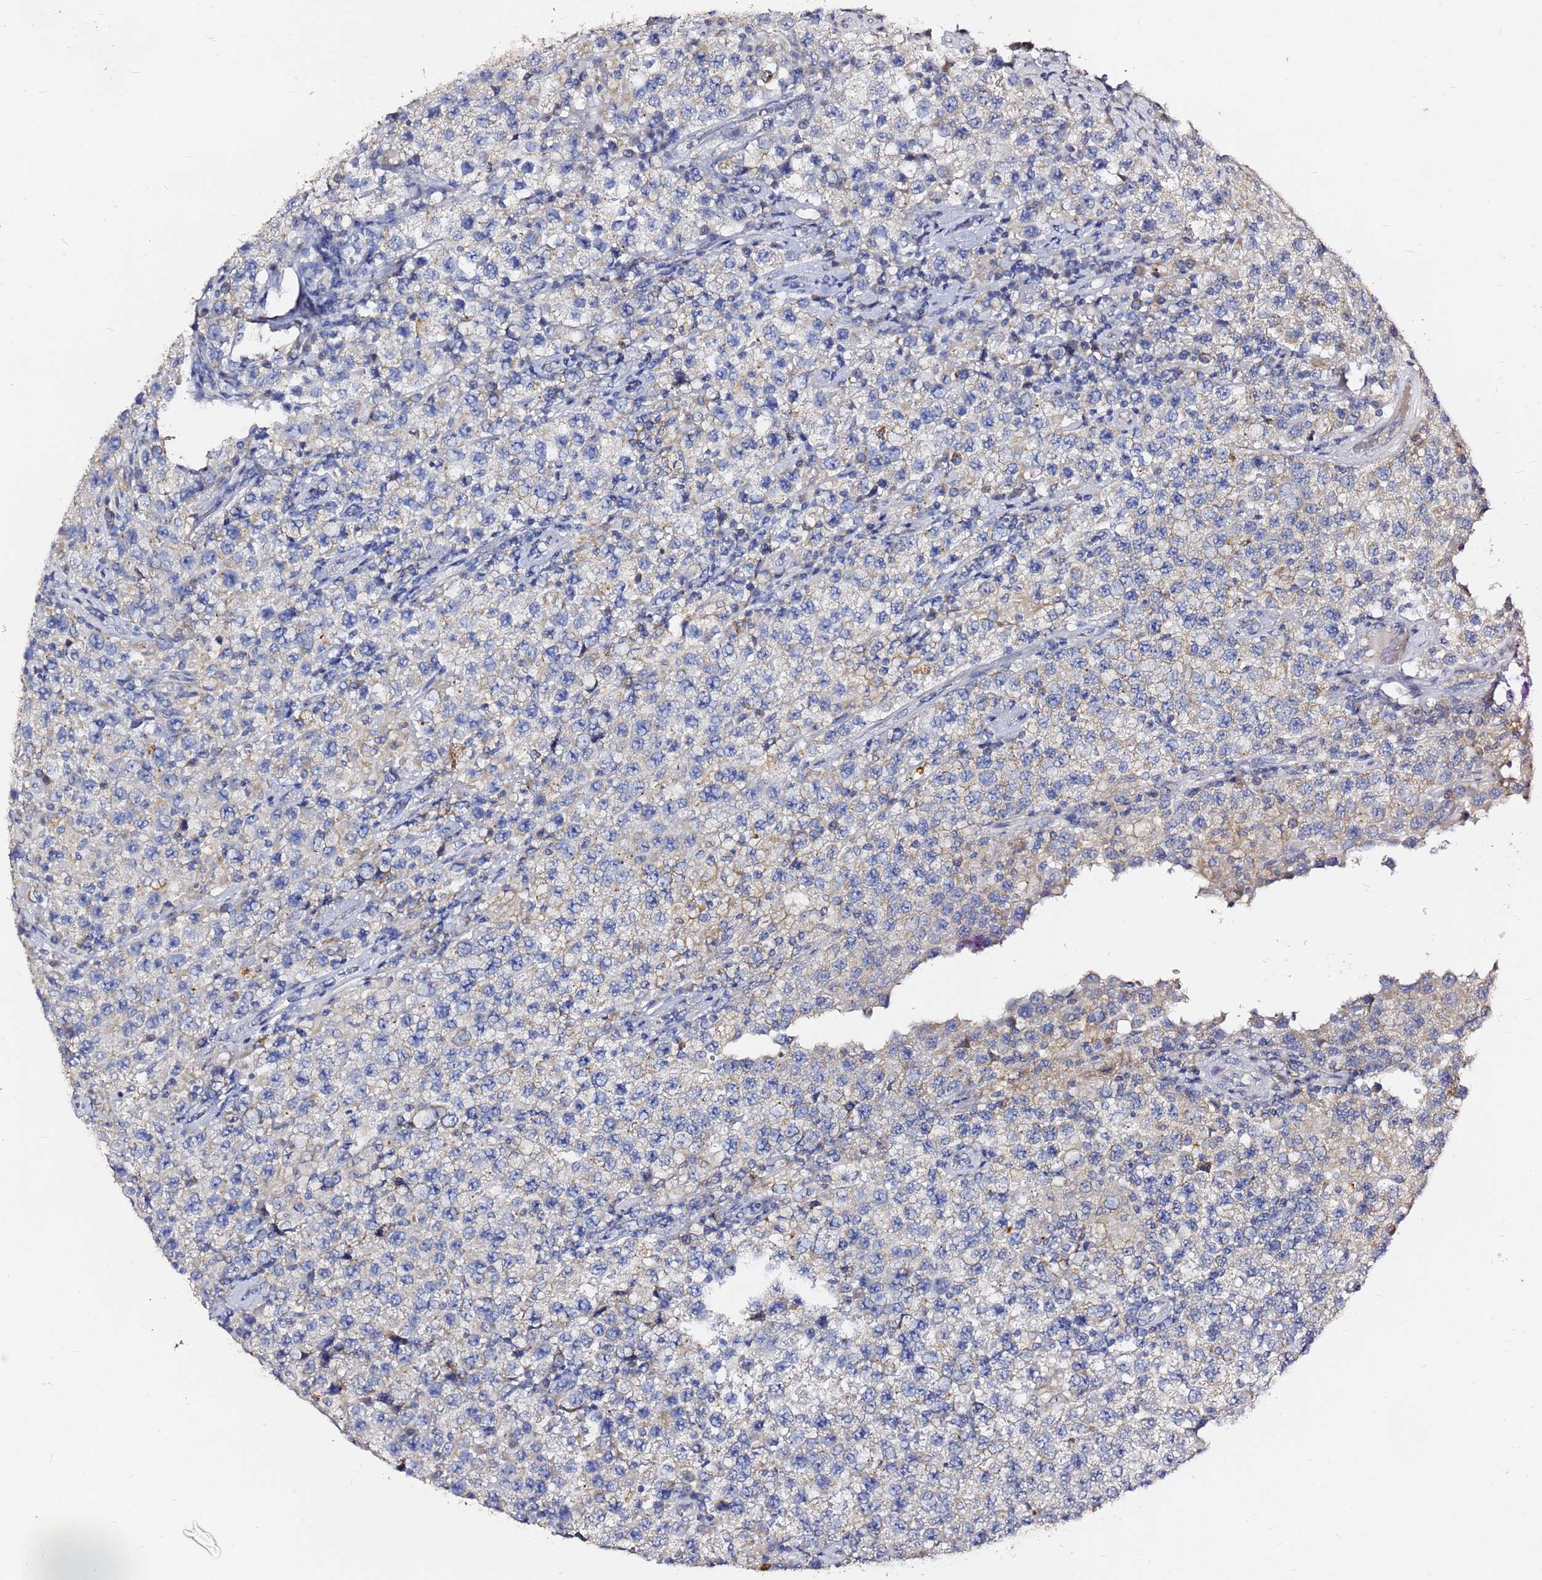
{"staining": {"intensity": "negative", "quantity": "none", "location": "none"}, "tissue": "testis cancer", "cell_type": "Tumor cells", "image_type": "cancer", "snomed": [{"axis": "morphology", "description": "Seminoma, NOS"}, {"axis": "morphology", "description": "Carcinoma, Embryonal, NOS"}, {"axis": "topography", "description": "Testis"}], "caption": "Tumor cells are negative for brown protein staining in testis cancer.", "gene": "FAM183A", "patient": {"sex": "male", "age": 41}}